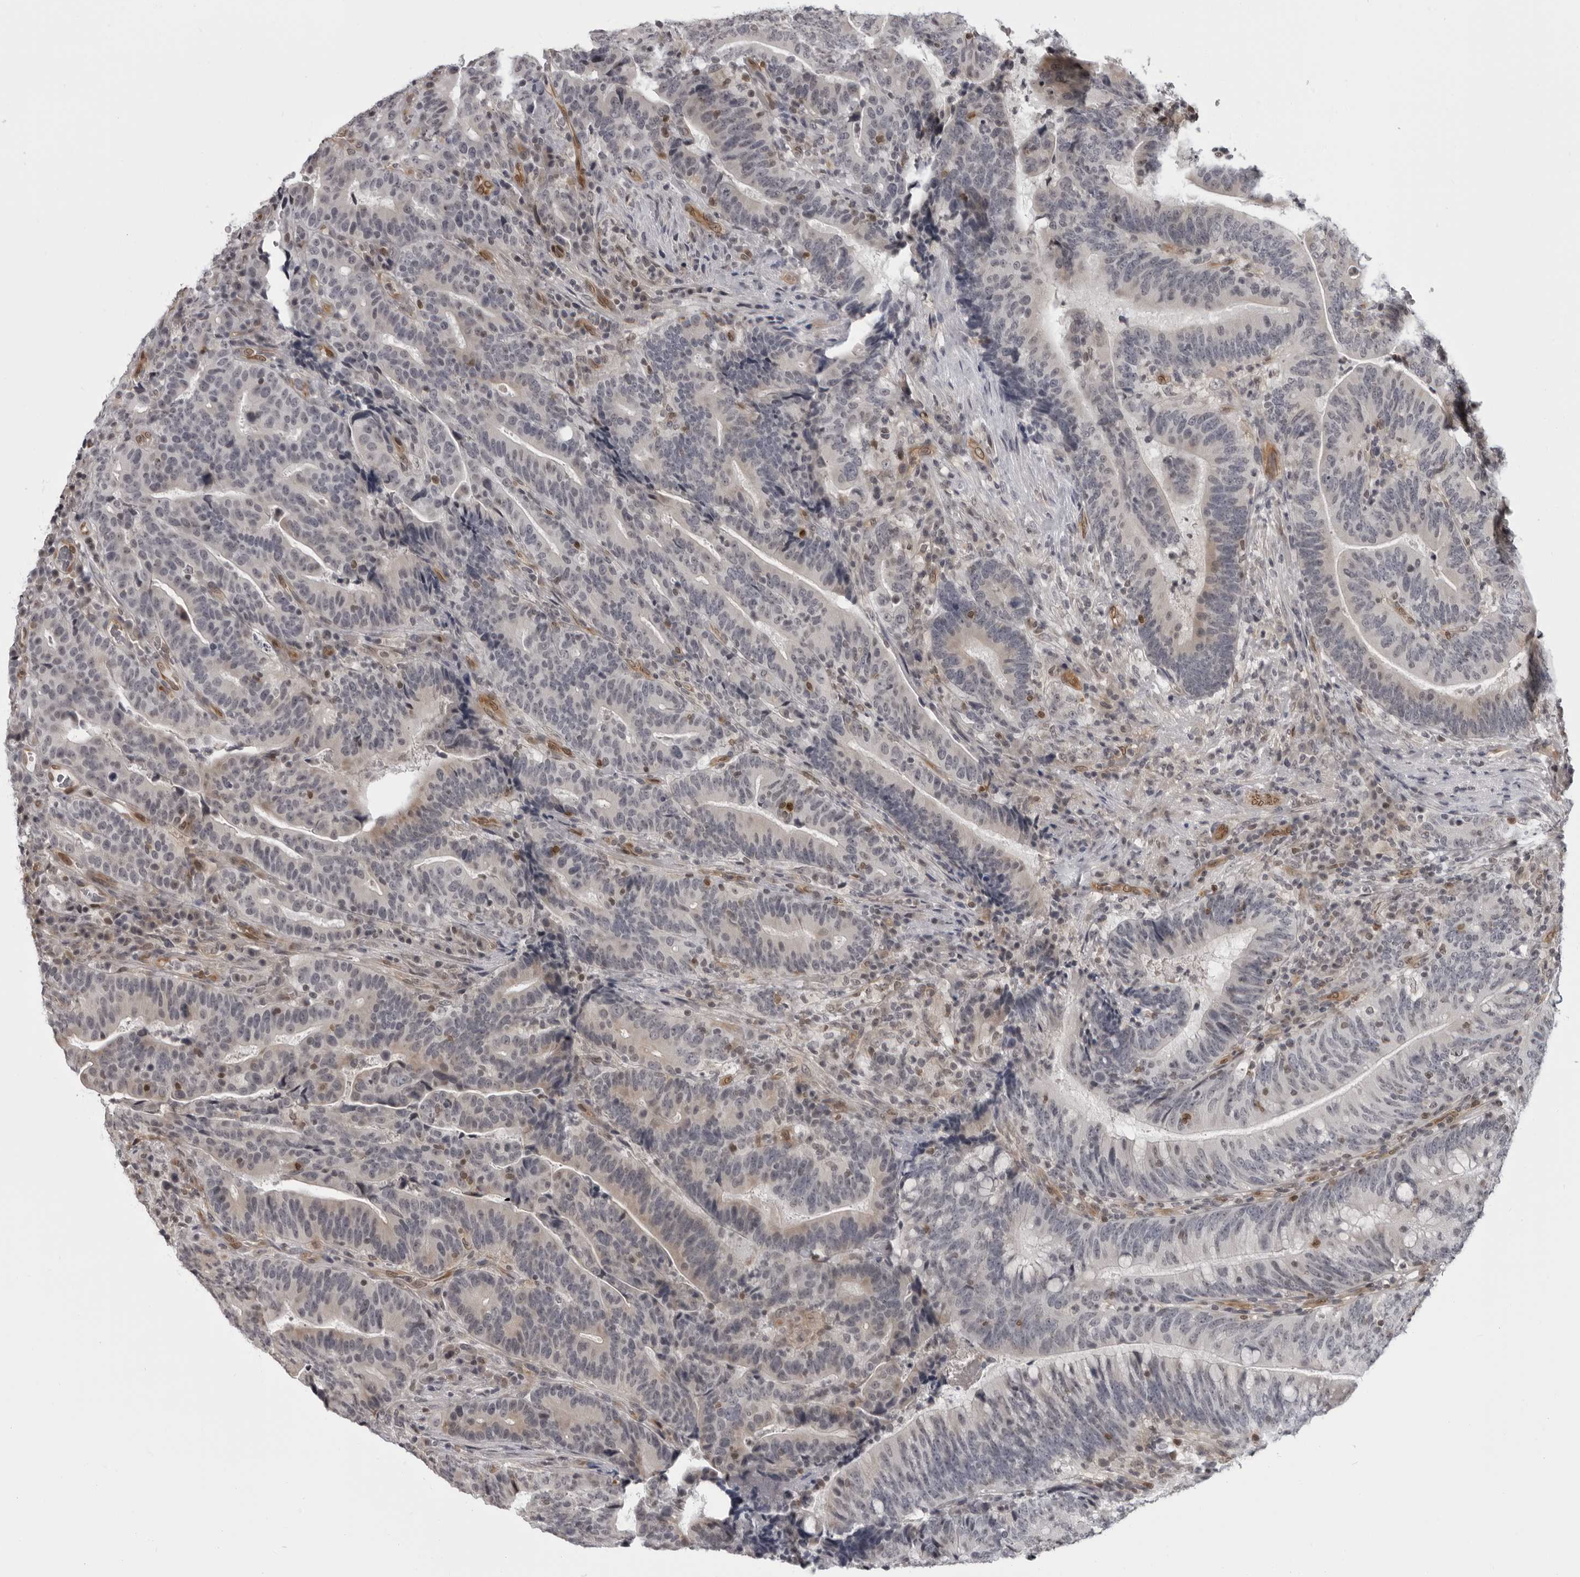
{"staining": {"intensity": "weak", "quantity": "<25%", "location": "cytoplasmic/membranous"}, "tissue": "colorectal cancer", "cell_type": "Tumor cells", "image_type": "cancer", "snomed": [{"axis": "morphology", "description": "Adenocarcinoma, NOS"}, {"axis": "topography", "description": "Colon"}], "caption": "Protein analysis of colorectal adenocarcinoma reveals no significant positivity in tumor cells.", "gene": "MAPK12", "patient": {"sex": "female", "age": 66}}